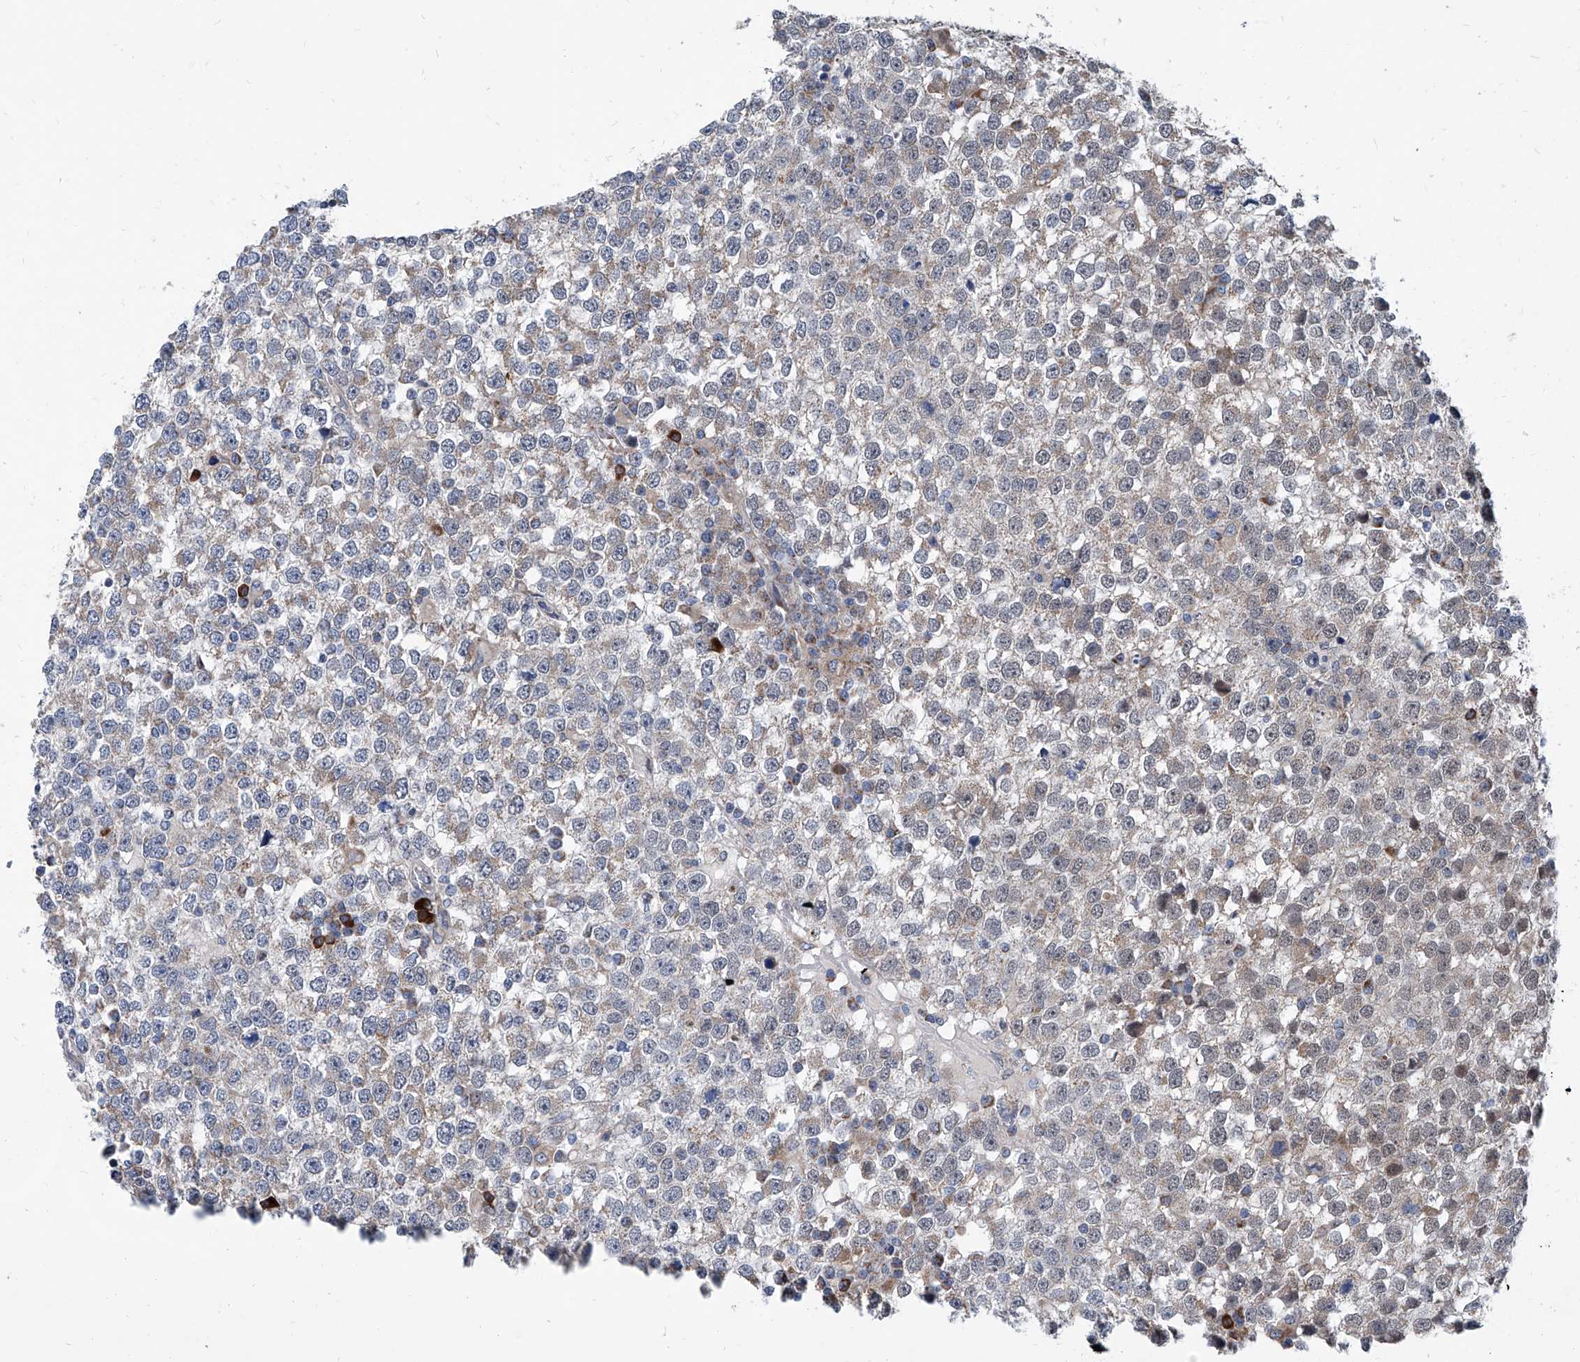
{"staining": {"intensity": "weak", "quantity": "<25%", "location": "cytoplasmic/membranous"}, "tissue": "testis cancer", "cell_type": "Tumor cells", "image_type": "cancer", "snomed": [{"axis": "morphology", "description": "Seminoma, NOS"}, {"axis": "topography", "description": "Testis"}], "caption": "Immunohistochemistry (IHC) photomicrograph of neoplastic tissue: human testis cancer stained with DAB (3,3'-diaminobenzidine) displays no significant protein expression in tumor cells.", "gene": "USP48", "patient": {"sex": "male", "age": 65}}